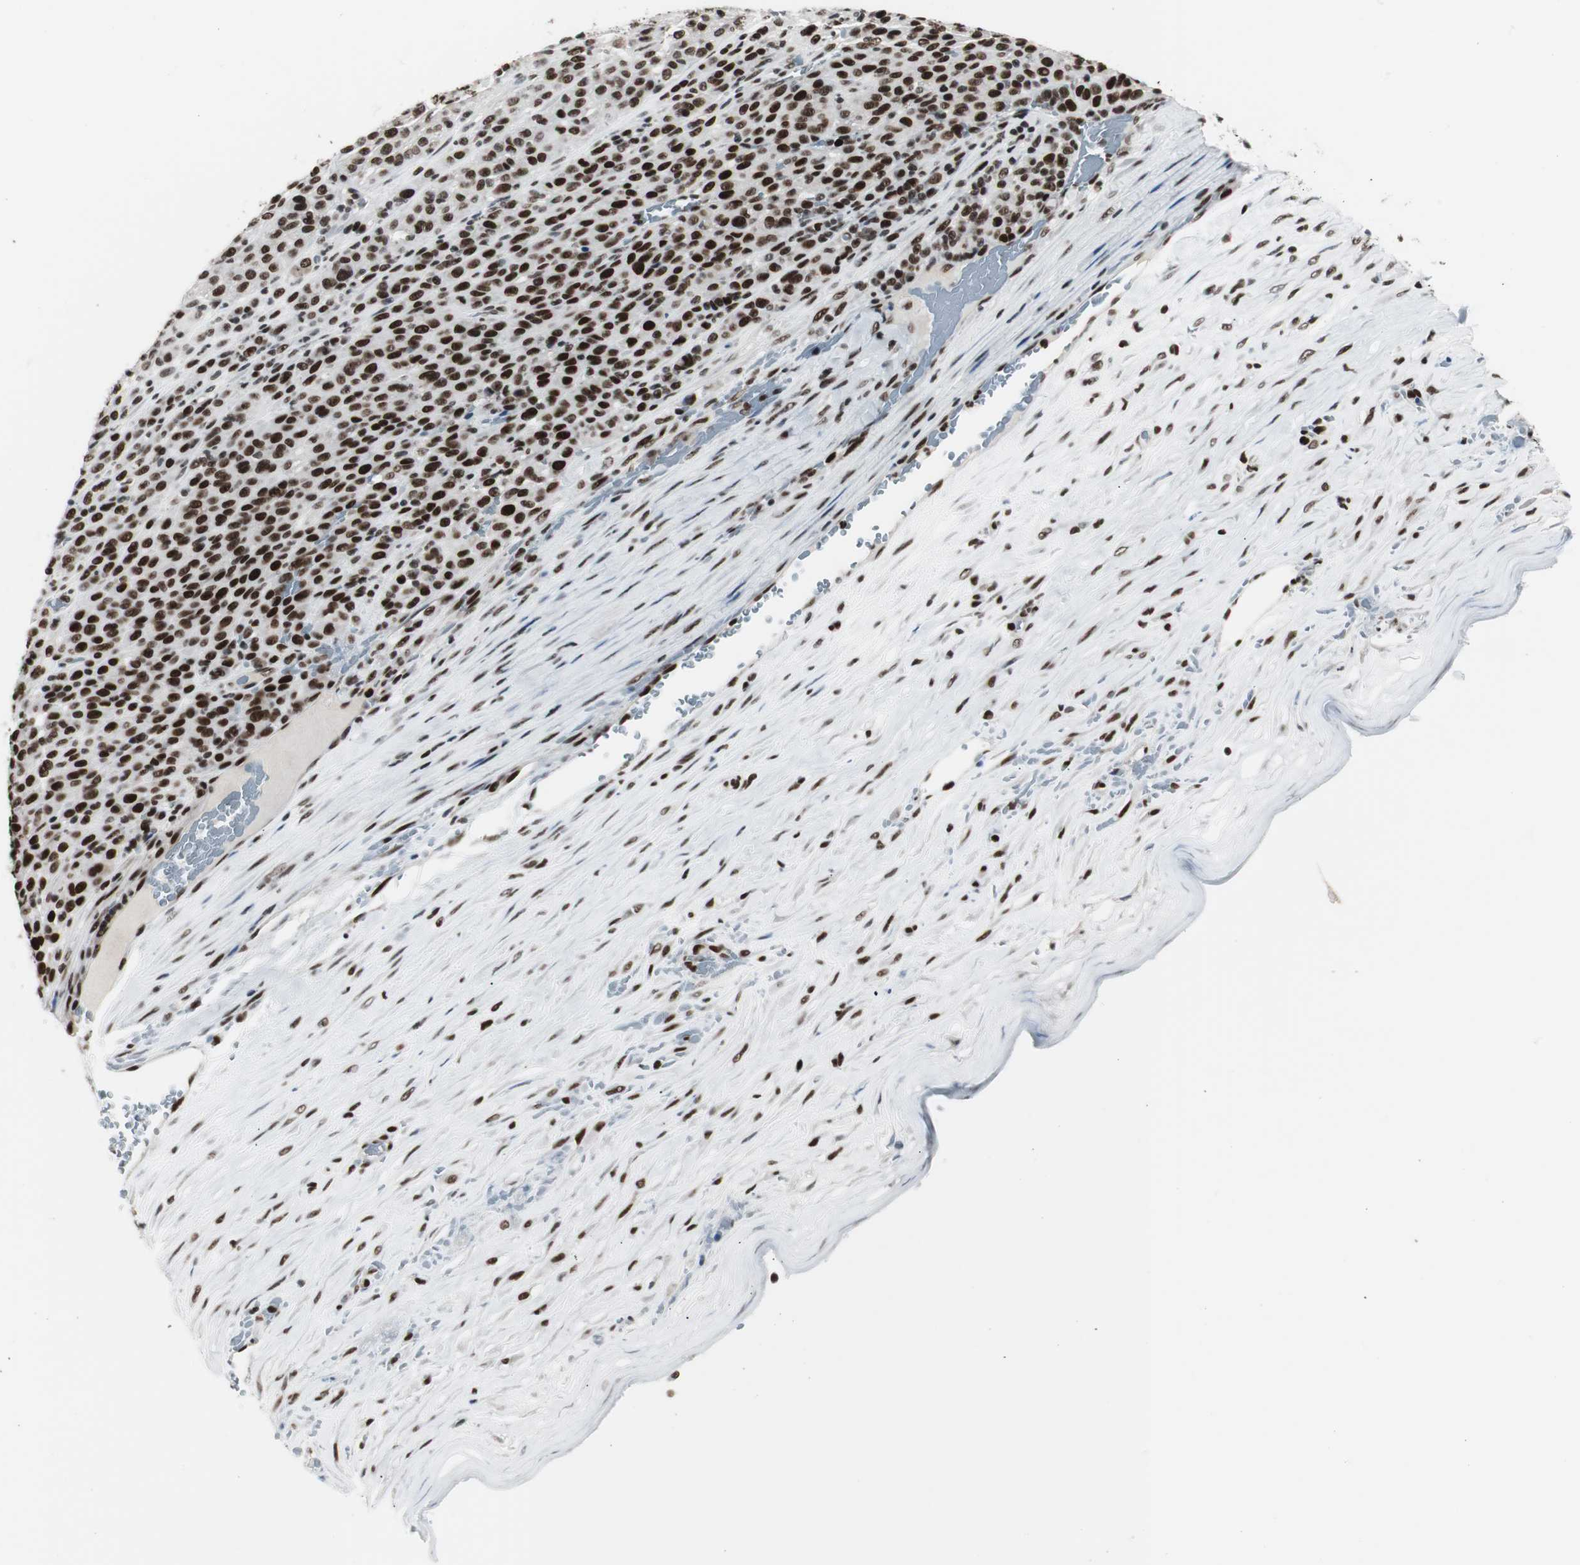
{"staining": {"intensity": "strong", "quantity": ">75%", "location": "nuclear"}, "tissue": "melanoma", "cell_type": "Tumor cells", "image_type": "cancer", "snomed": [{"axis": "morphology", "description": "Malignant melanoma, Metastatic site"}, {"axis": "topography", "description": "Pancreas"}], "caption": "Strong nuclear staining for a protein is identified in approximately >75% of tumor cells of malignant melanoma (metastatic site) using immunohistochemistry.", "gene": "XRCC1", "patient": {"sex": "female", "age": 30}}